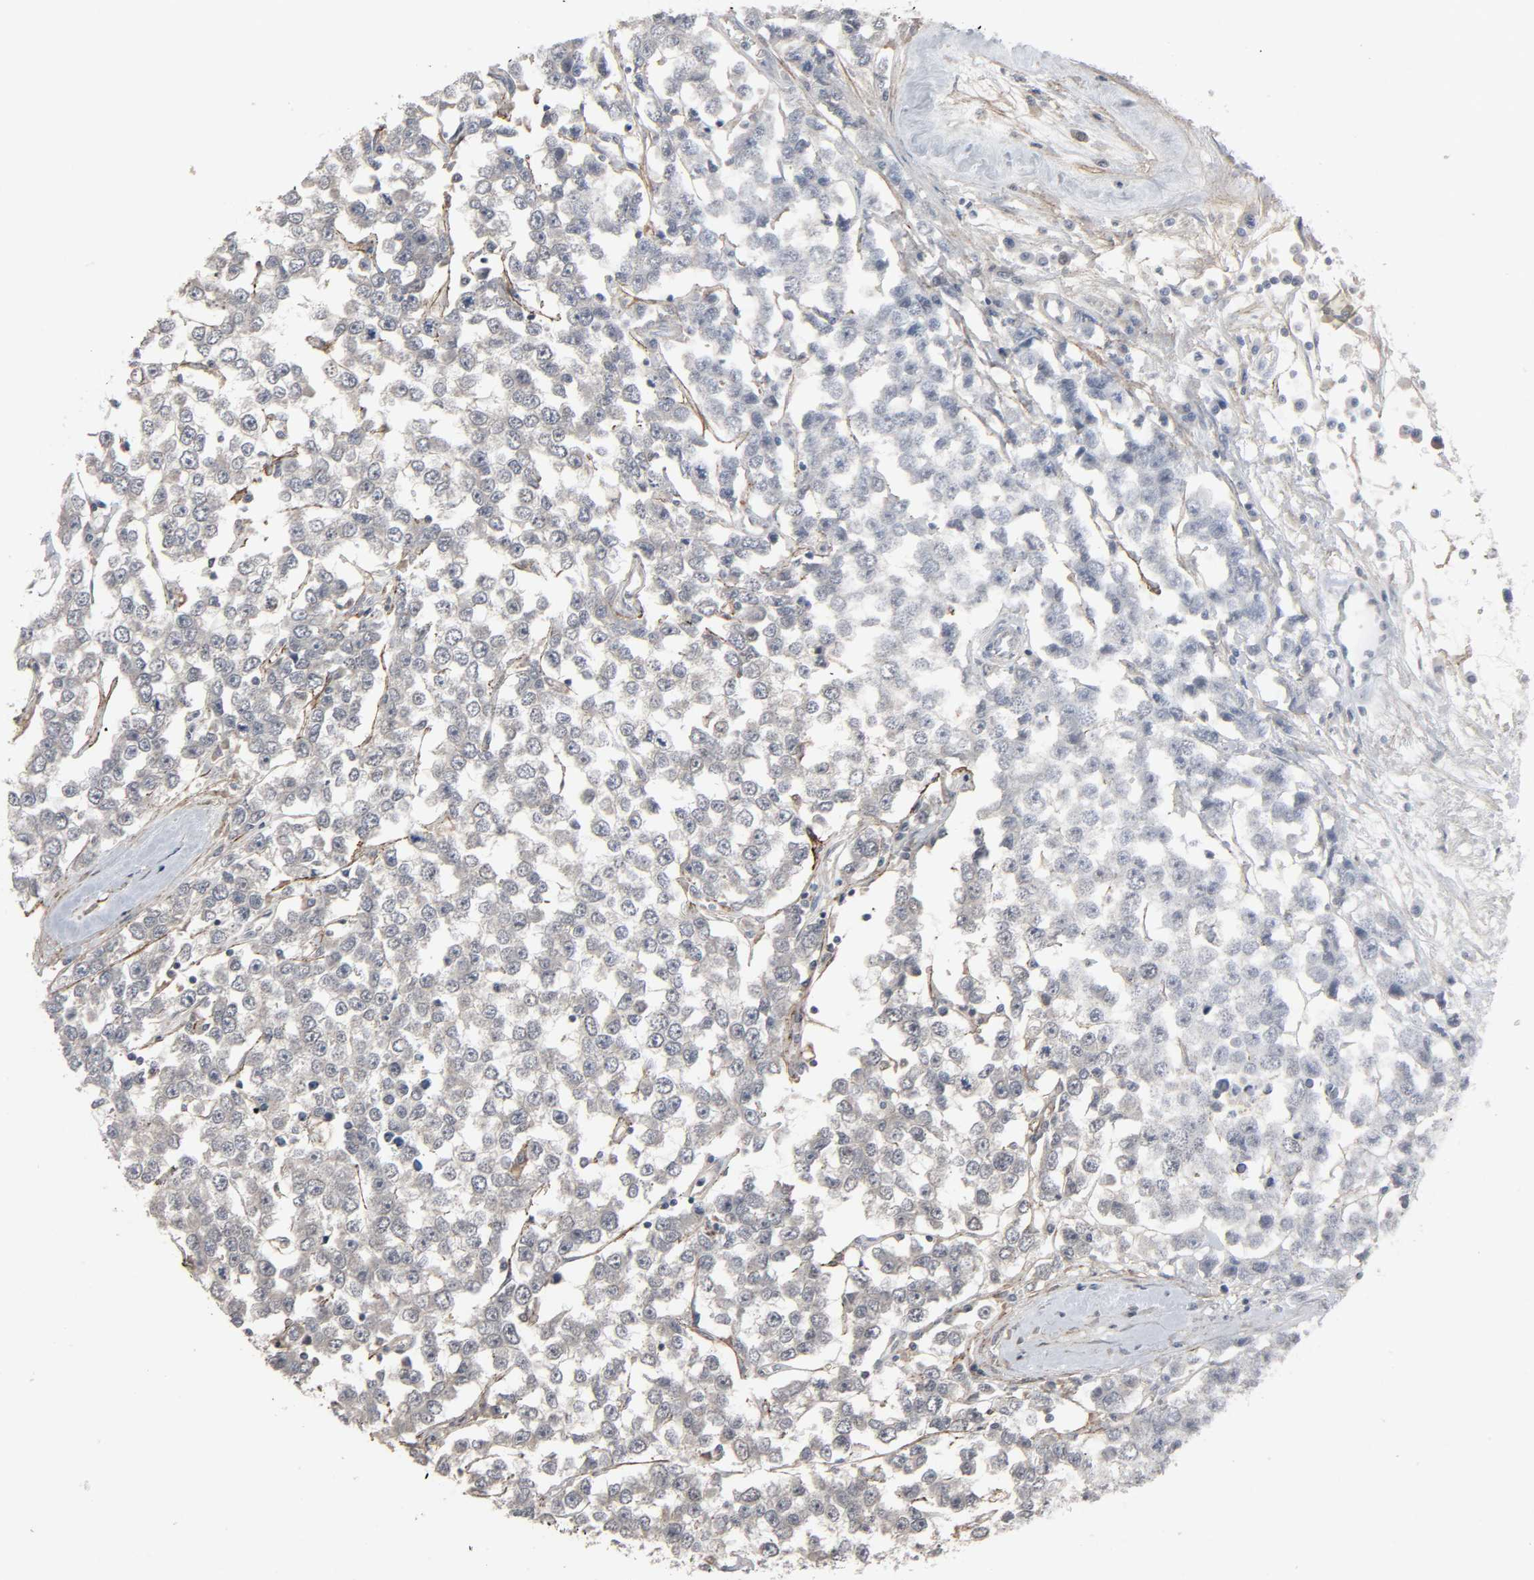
{"staining": {"intensity": "negative", "quantity": "none", "location": "none"}, "tissue": "testis cancer", "cell_type": "Tumor cells", "image_type": "cancer", "snomed": [{"axis": "morphology", "description": "Seminoma, NOS"}, {"axis": "morphology", "description": "Carcinoma, Embryonal, NOS"}, {"axis": "topography", "description": "Testis"}], "caption": "There is no significant staining in tumor cells of testis cancer (embryonal carcinoma).", "gene": "ZNF222", "patient": {"sex": "male", "age": 52}}